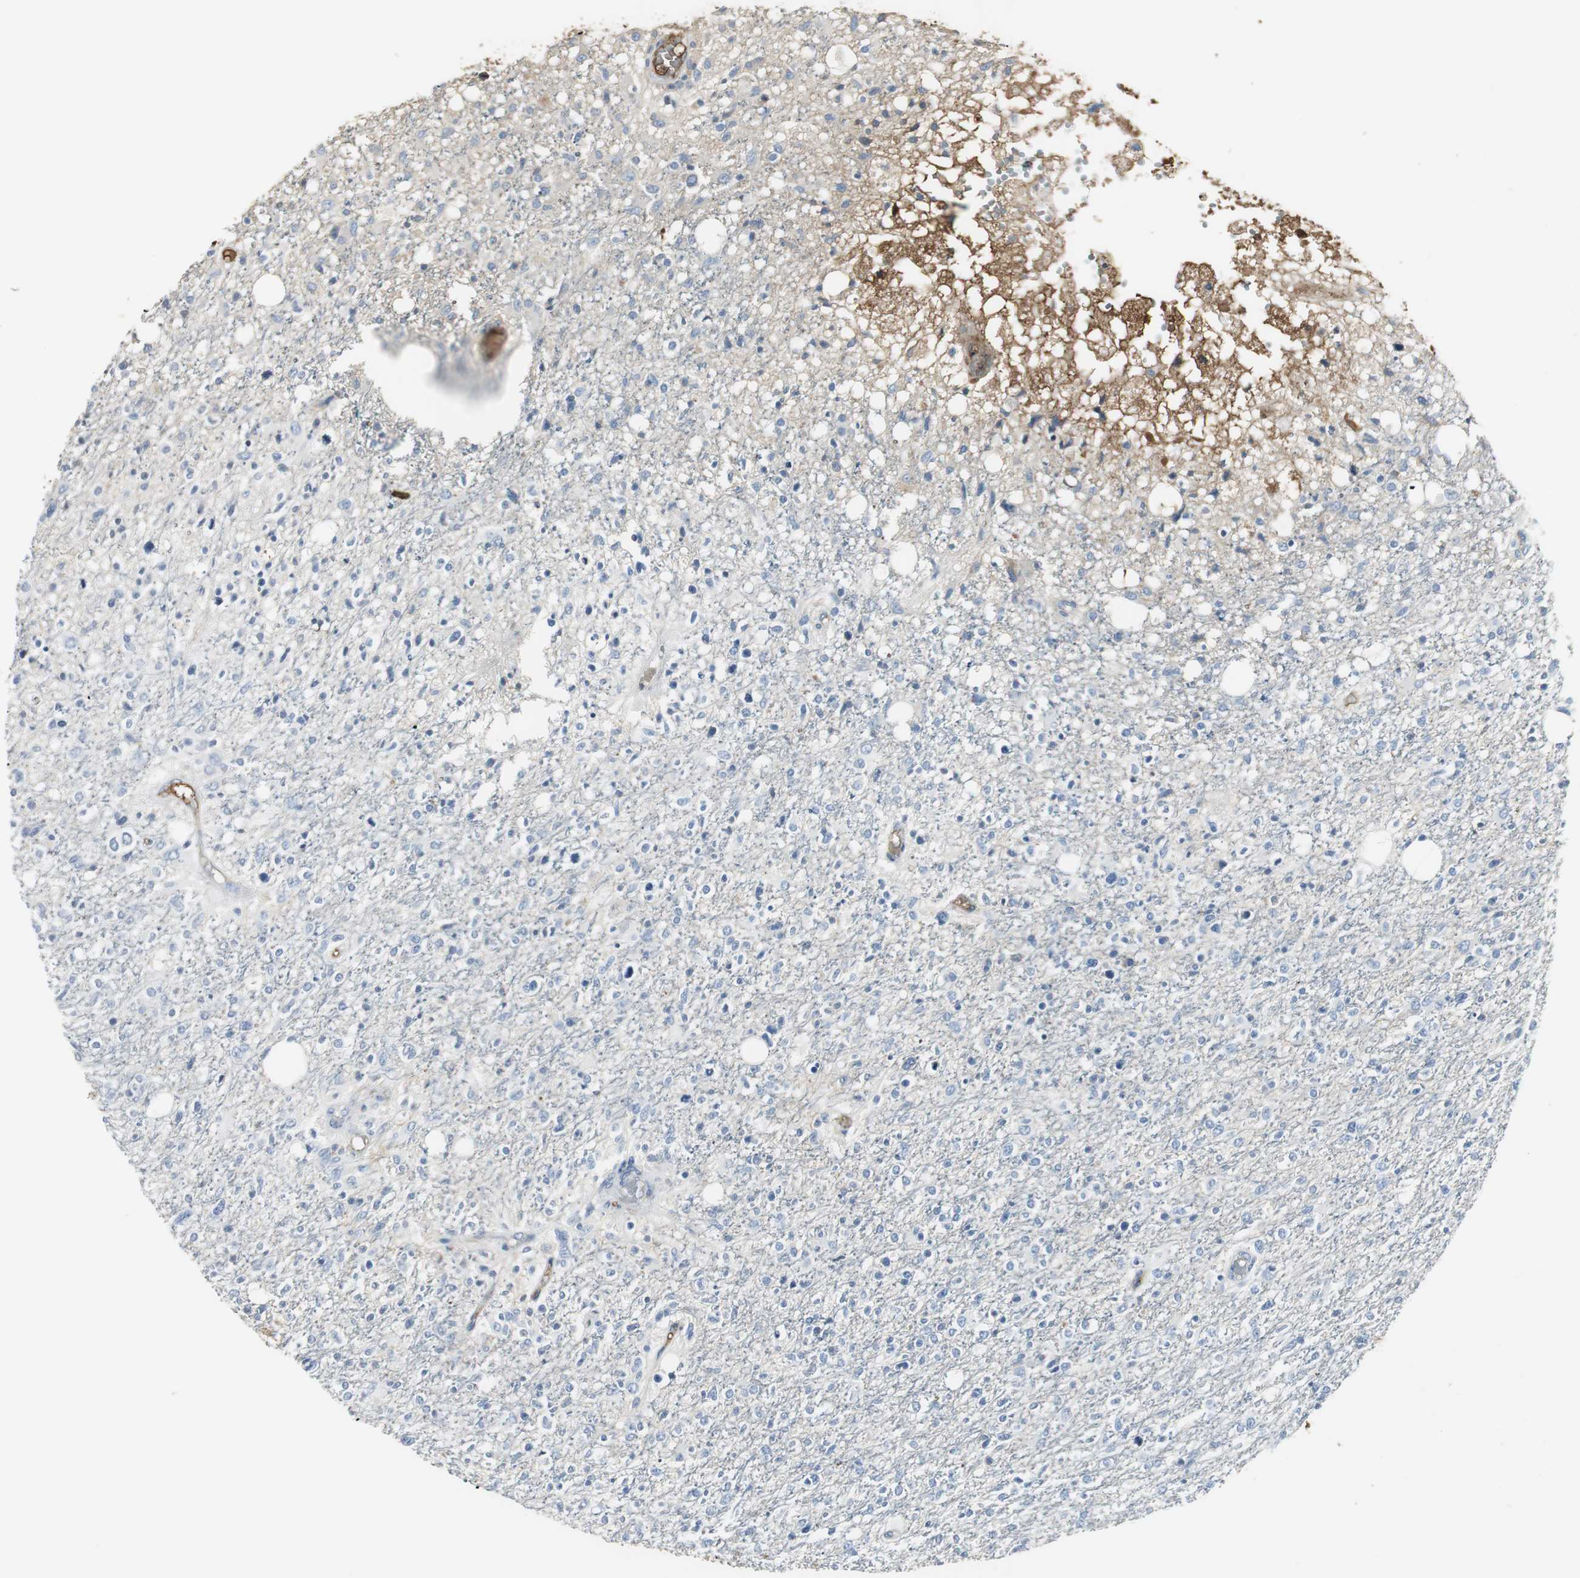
{"staining": {"intensity": "weak", "quantity": "<25%", "location": "cytoplasmic/membranous"}, "tissue": "glioma", "cell_type": "Tumor cells", "image_type": "cancer", "snomed": [{"axis": "morphology", "description": "Glioma, malignant, High grade"}, {"axis": "topography", "description": "Cerebral cortex"}], "caption": "Immunohistochemistry micrograph of malignant glioma (high-grade) stained for a protein (brown), which shows no staining in tumor cells.", "gene": "IGHA1", "patient": {"sex": "male", "age": 76}}